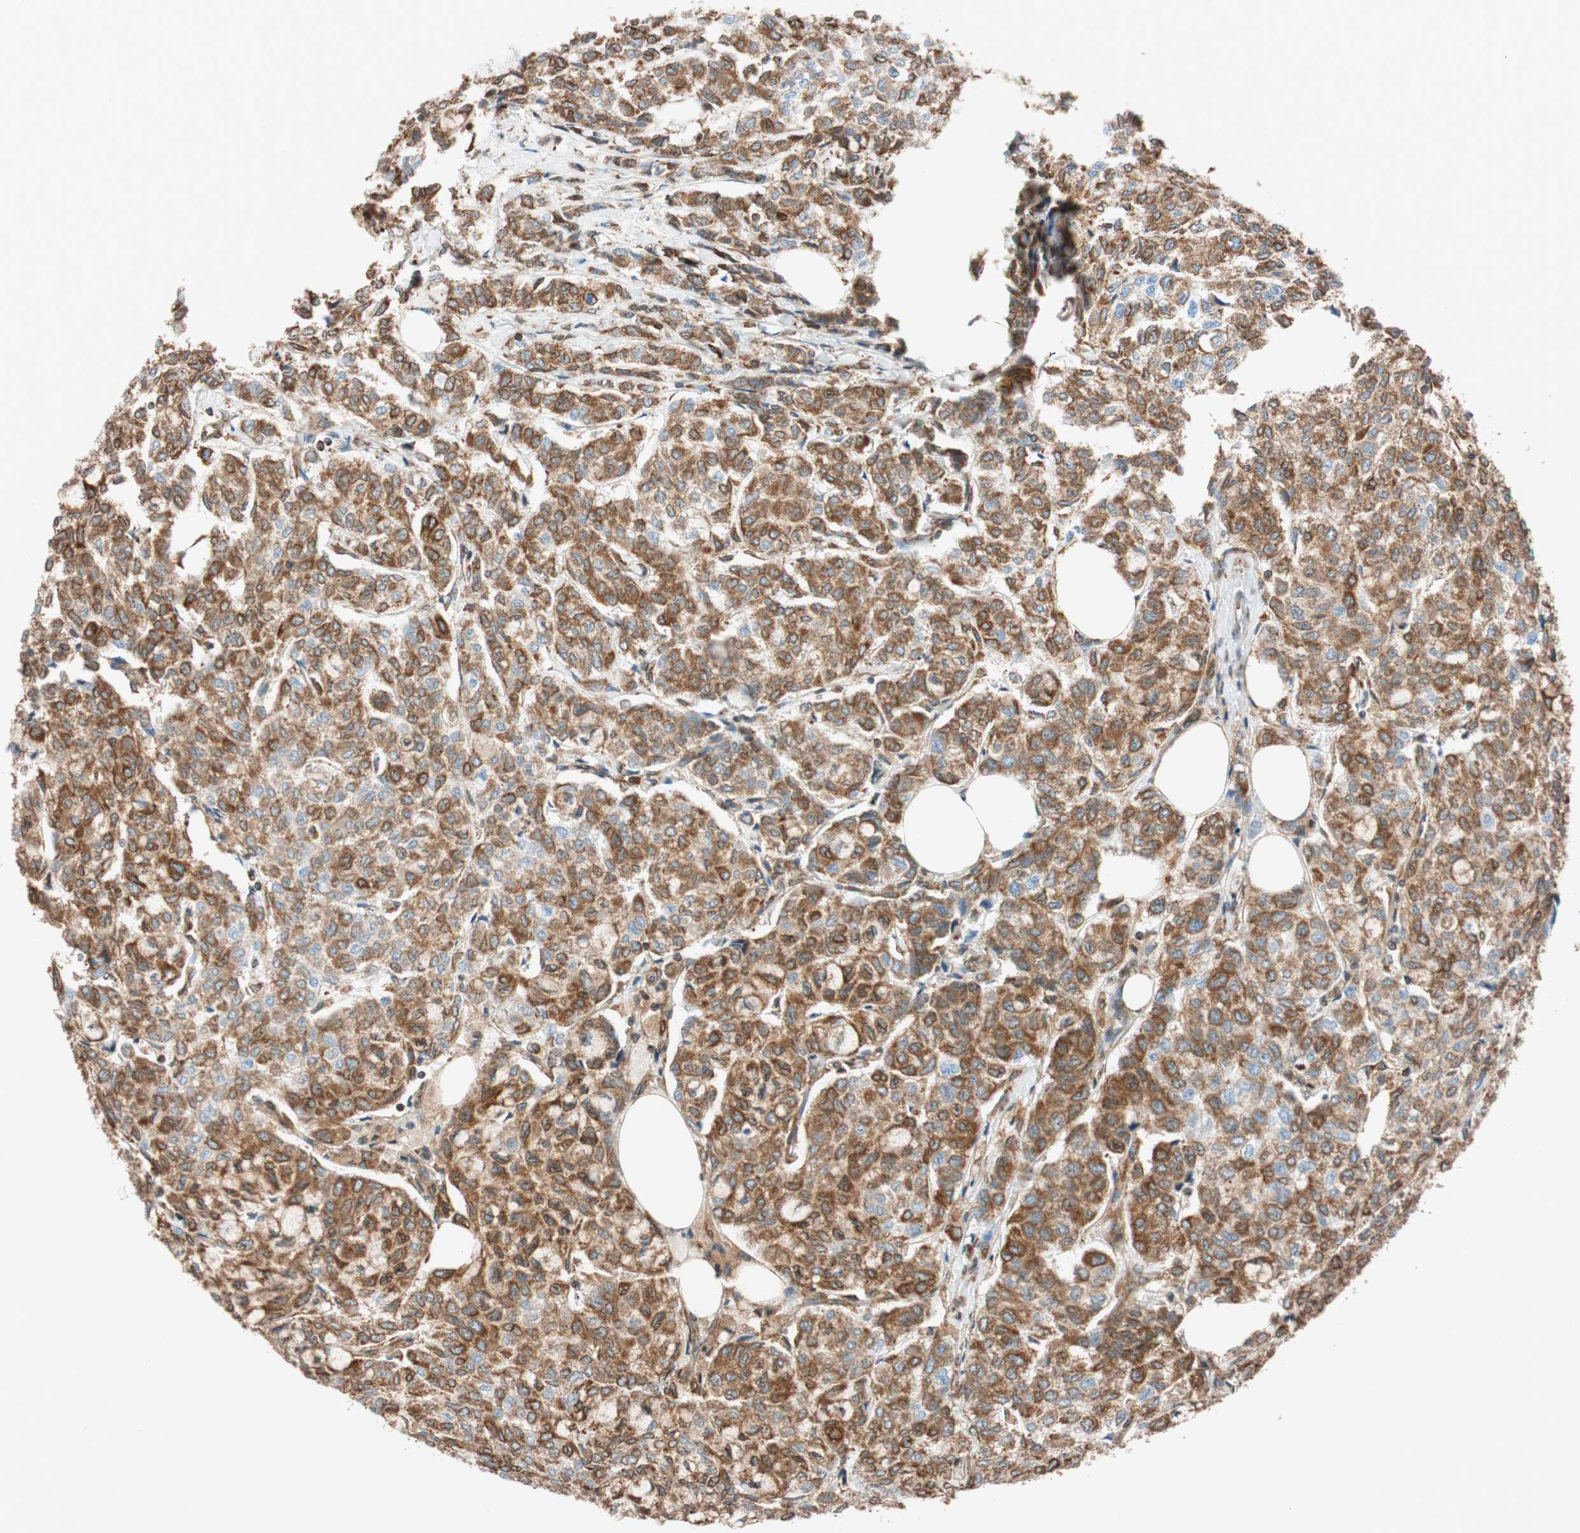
{"staining": {"intensity": "moderate", "quantity": ">75%", "location": "cytoplasmic/membranous"}, "tissue": "breast cancer", "cell_type": "Tumor cells", "image_type": "cancer", "snomed": [{"axis": "morphology", "description": "Lobular carcinoma"}, {"axis": "topography", "description": "Breast"}], "caption": "Tumor cells demonstrate medium levels of moderate cytoplasmic/membranous staining in approximately >75% of cells in breast cancer (lobular carcinoma).", "gene": "PRKCSH", "patient": {"sex": "female", "age": 60}}